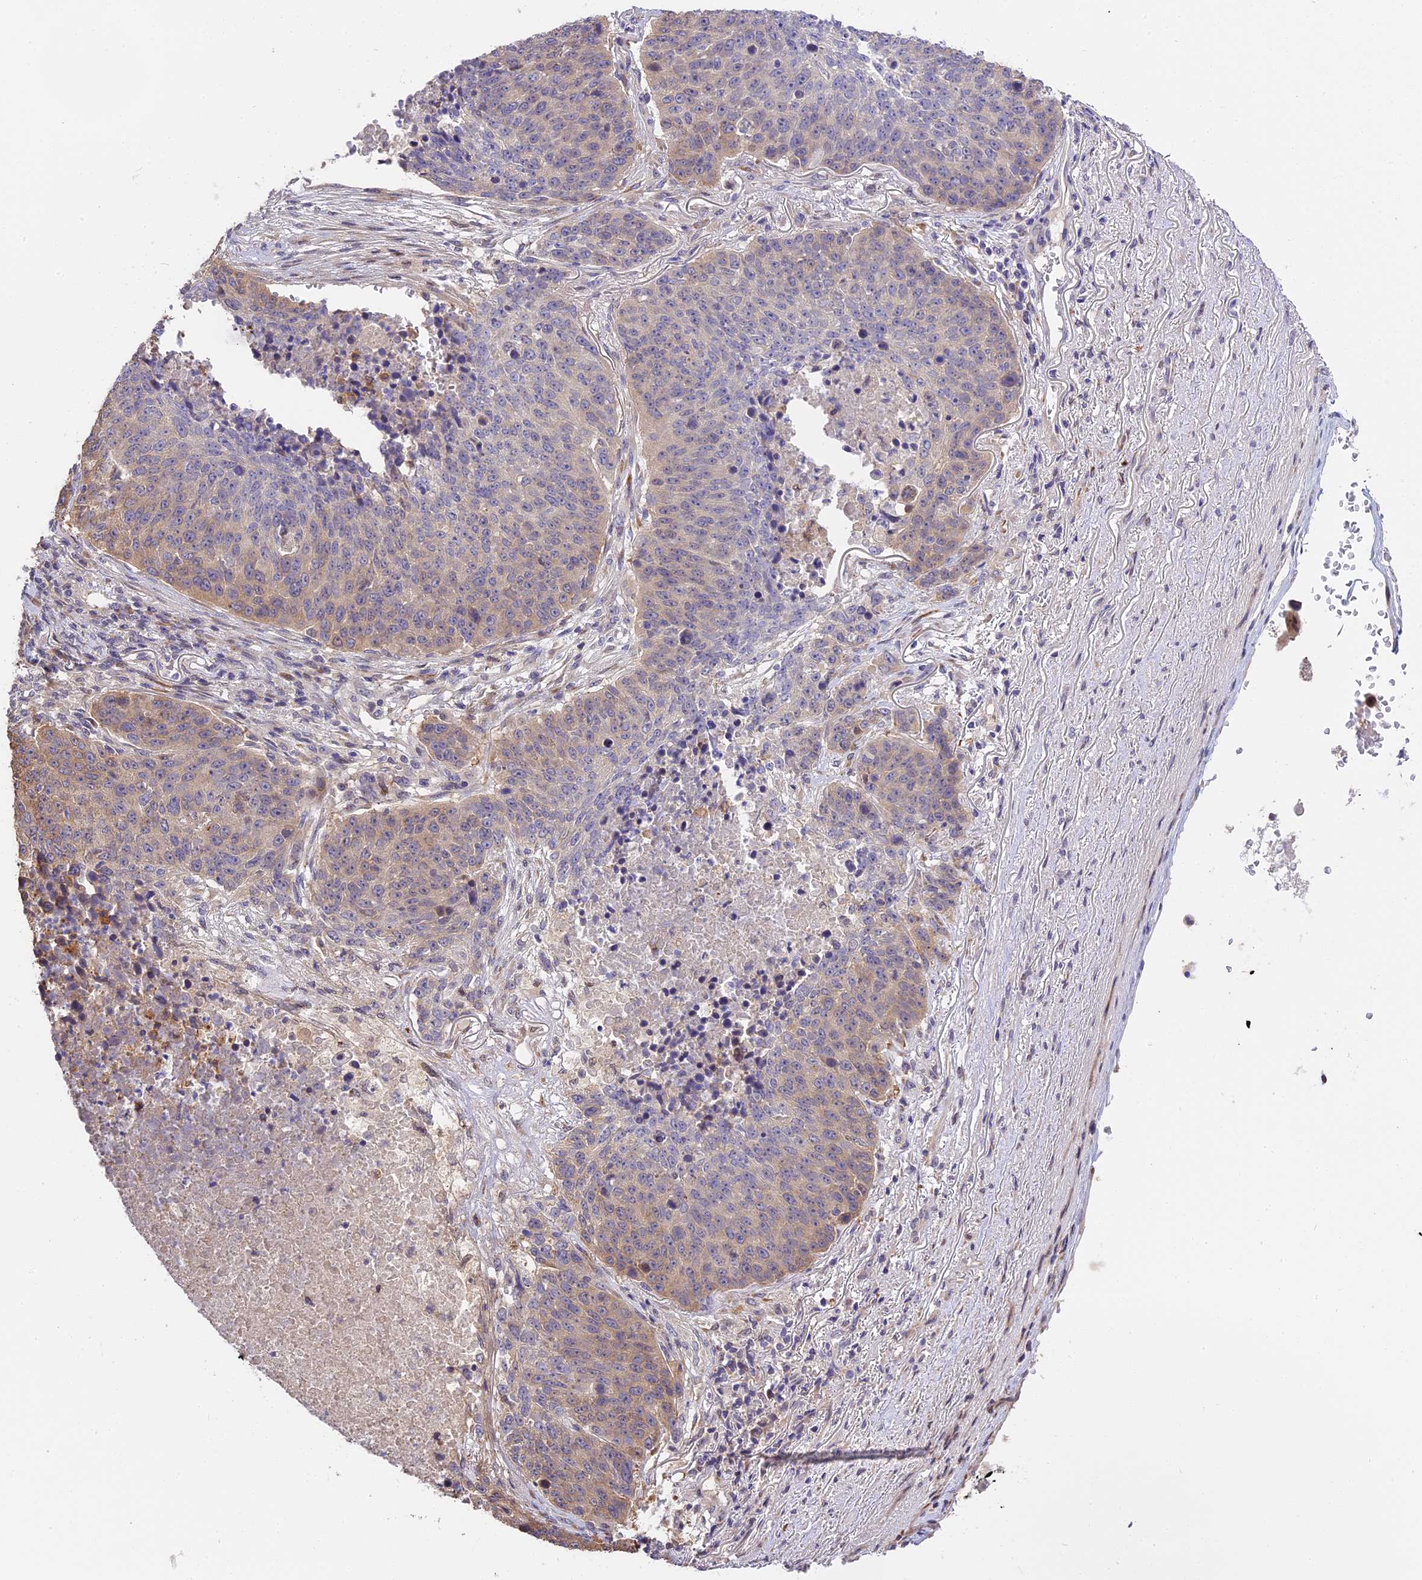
{"staining": {"intensity": "weak", "quantity": "25%-75%", "location": "cytoplasmic/membranous"}, "tissue": "lung cancer", "cell_type": "Tumor cells", "image_type": "cancer", "snomed": [{"axis": "morphology", "description": "Normal tissue, NOS"}, {"axis": "morphology", "description": "Squamous cell carcinoma, NOS"}, {"axis": "topography", "description": "Lymph node"}, {"axis": "topography", "description": "Lung"}], "caption": "Human lung cancer (squamous cell carcinoma) stained for a protein (brown) exhibits weak cytoplasmic/membranous positive expression in approximately 25%-75% of tumor cells.", "gene": "BSCL2", "patient": {"sex": "male", "age": 66}}